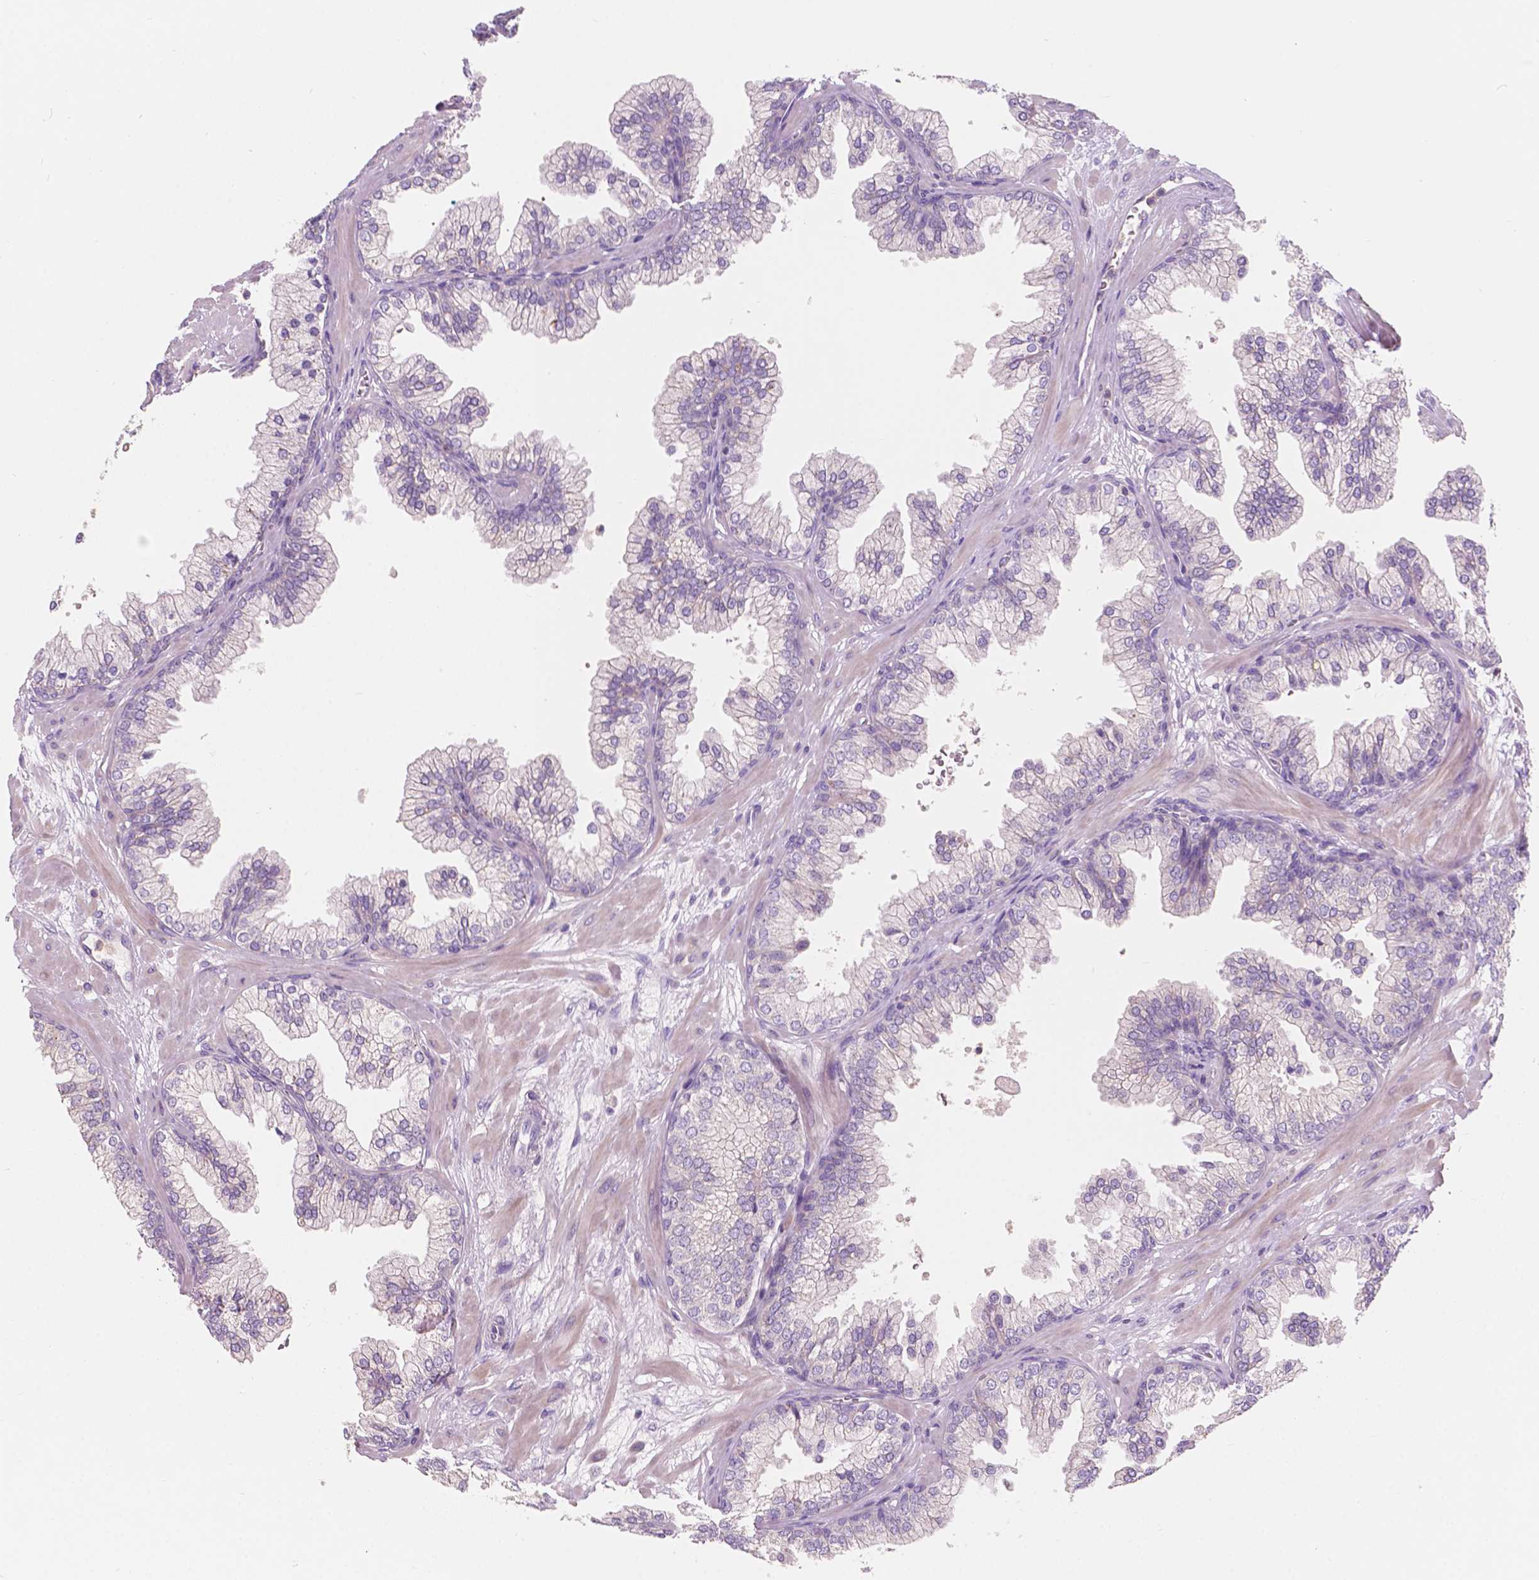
{"staining": {"intensity": "negative", "quantity": "none", "location": "none"}, "tissue": "prostate", "cell_type": "Glandular cells", "image_type": "normal", "snomed": [{"axis": "morphology", "description": "Normal tissue, NOS"}, {"axis": "topography", "description": "Prostate"}, {"axis": "topography", "description": "Peripheral nerve tissue"}], "caption": "Prostate stained for a protein using IHC demonstrates no positivity glandular cells.", "gene": "SEMA4A", "patient": {"sex": "male", "age": 61}}